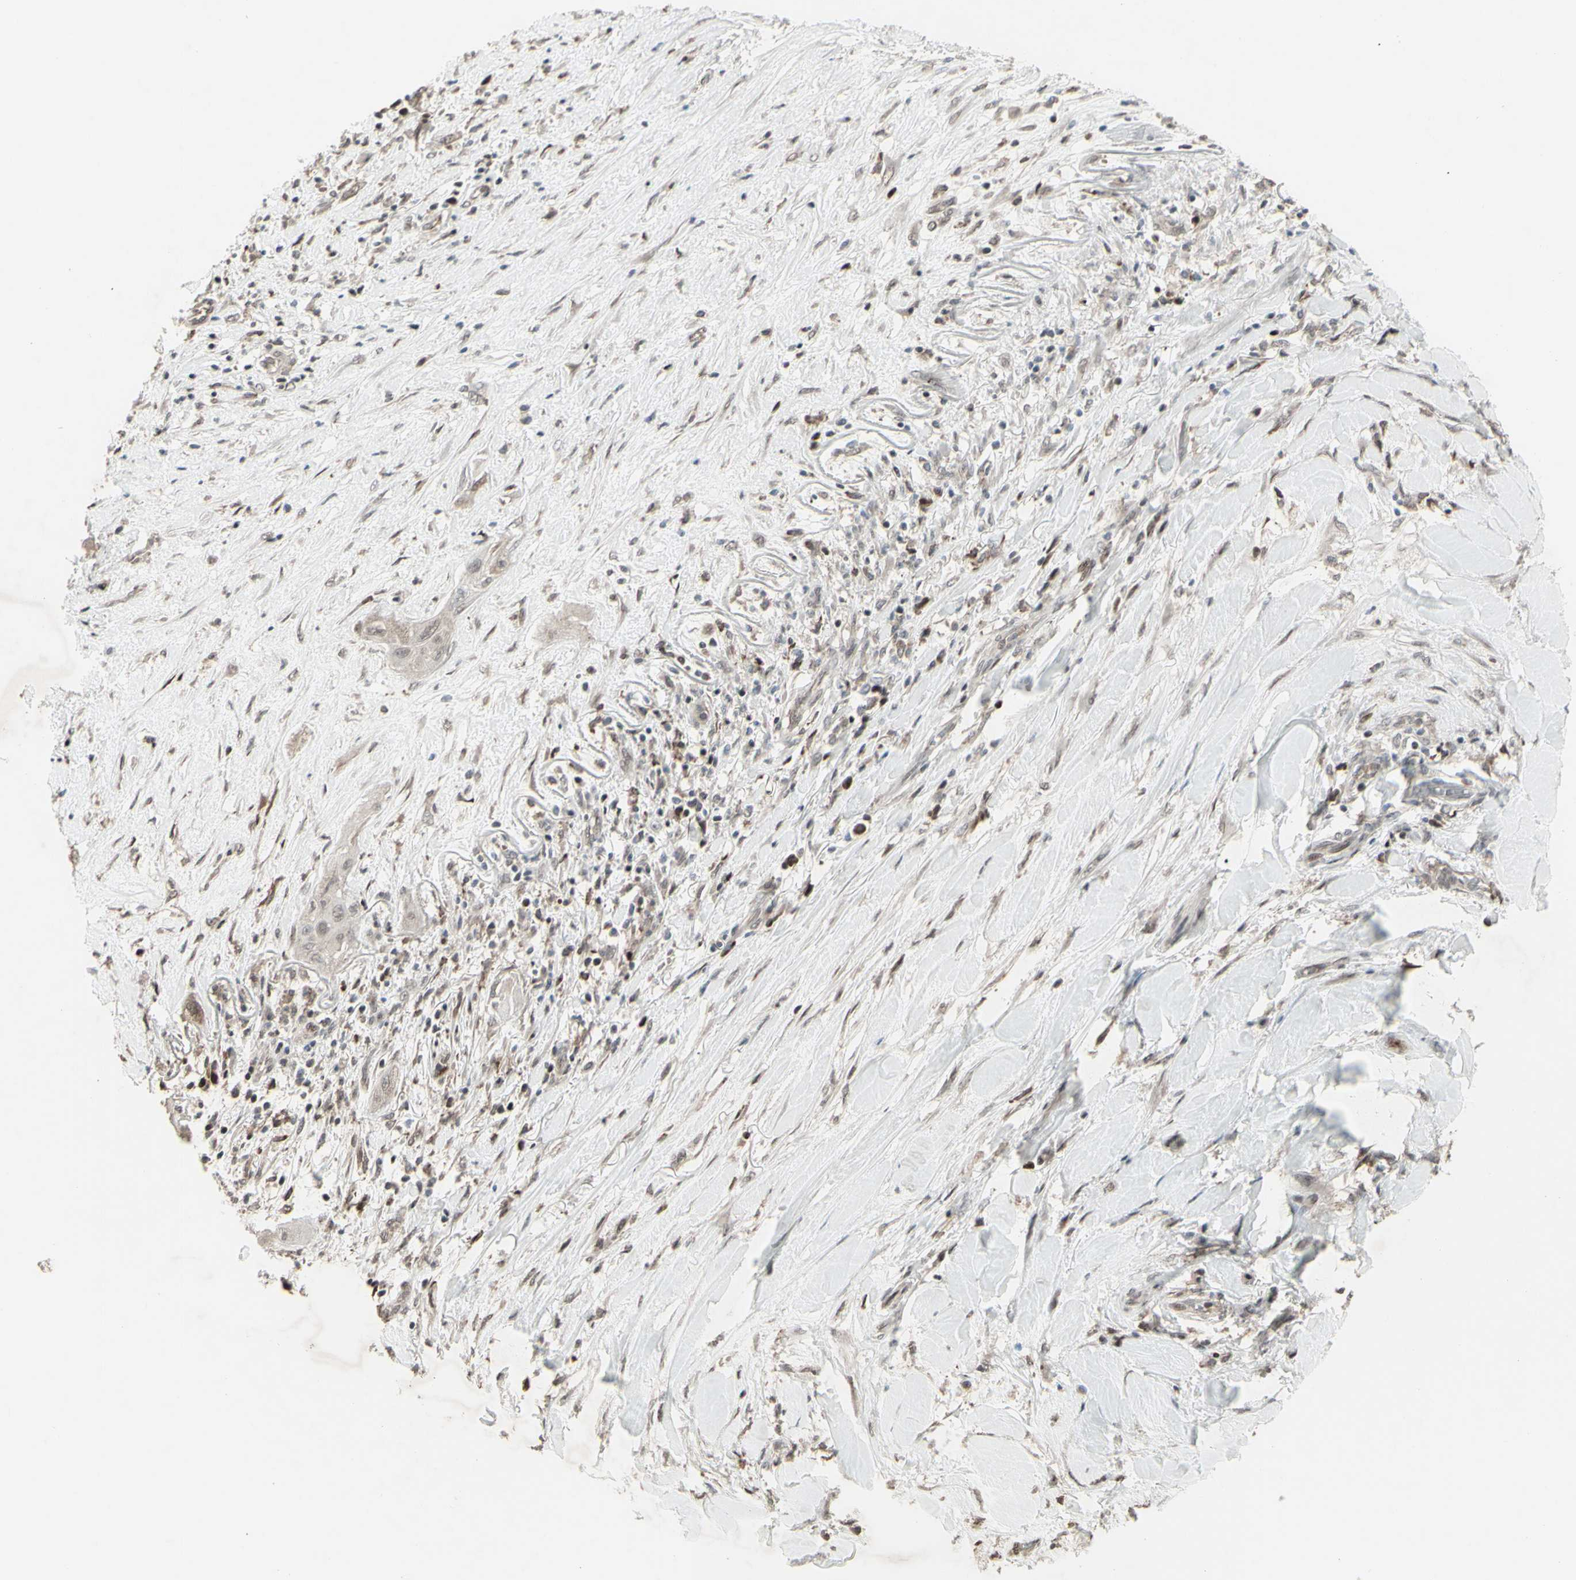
{"staining": {"intensity": "negative", "quantity": "none", "location": "none"}, "tissue": "lung cancer", "cell_type": "Tumor cells", "image_type": "cancer", "snomed": [{"axis": "morphology", "description": "Squamous cell carcinoma, NOS"}, {"axis": "topography", "description": "Lung"}], "caption": "This is an immunohistochemistry (IHC) photomicrograph of human lung squamous cell carcinoma. There is no expression in tumor cells.", "gene": "CD33", "patient": {"sex": "female", "age": 47}}